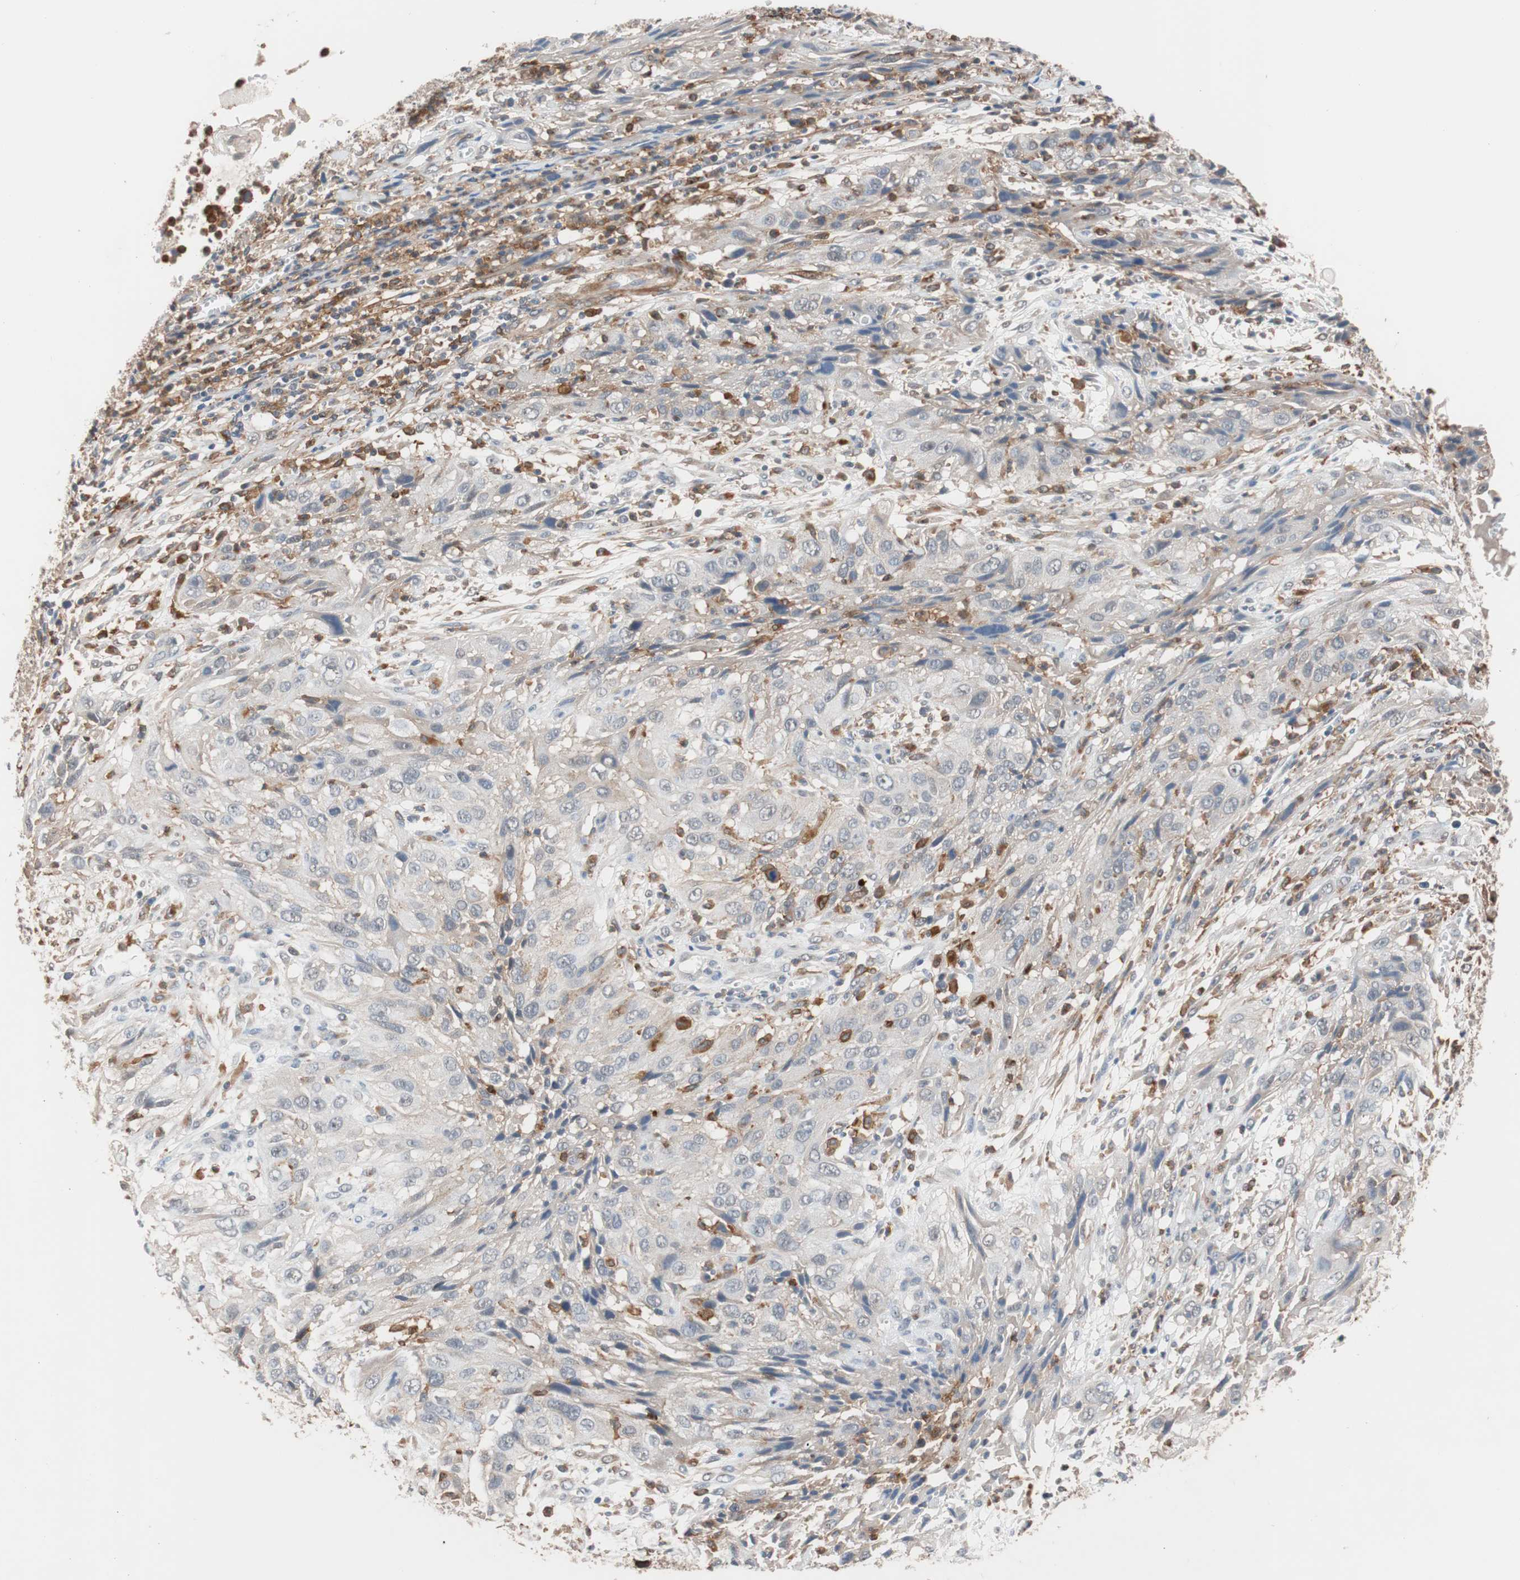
{"staining": {"intensity": "weak", "quantity": "<25%", "location": "cytoplasmic/membranous"}, "tissue": "cervical cancer", "cell_type": "Tumor cells", "image_type": "cancer", "snomed": [{"axis": "morphology", "description": "Squamous cell carcinoma, NOS"}, {"axis": "topography", "description": "Cervix"}], "caption": "Immunohistochemical staining of cervical cancer (squamous cell carcinoma) shows no significant positivity in tumor cells. The staining was performed using DAB (3,3'-diaminobenzidine) to visualize the protein expression in brown, while the nuclei were stained in blue with hematoxylin (Magnification: 20x).", "gene": "LITAF", "patient": {"sex": "female", "age": 32}}